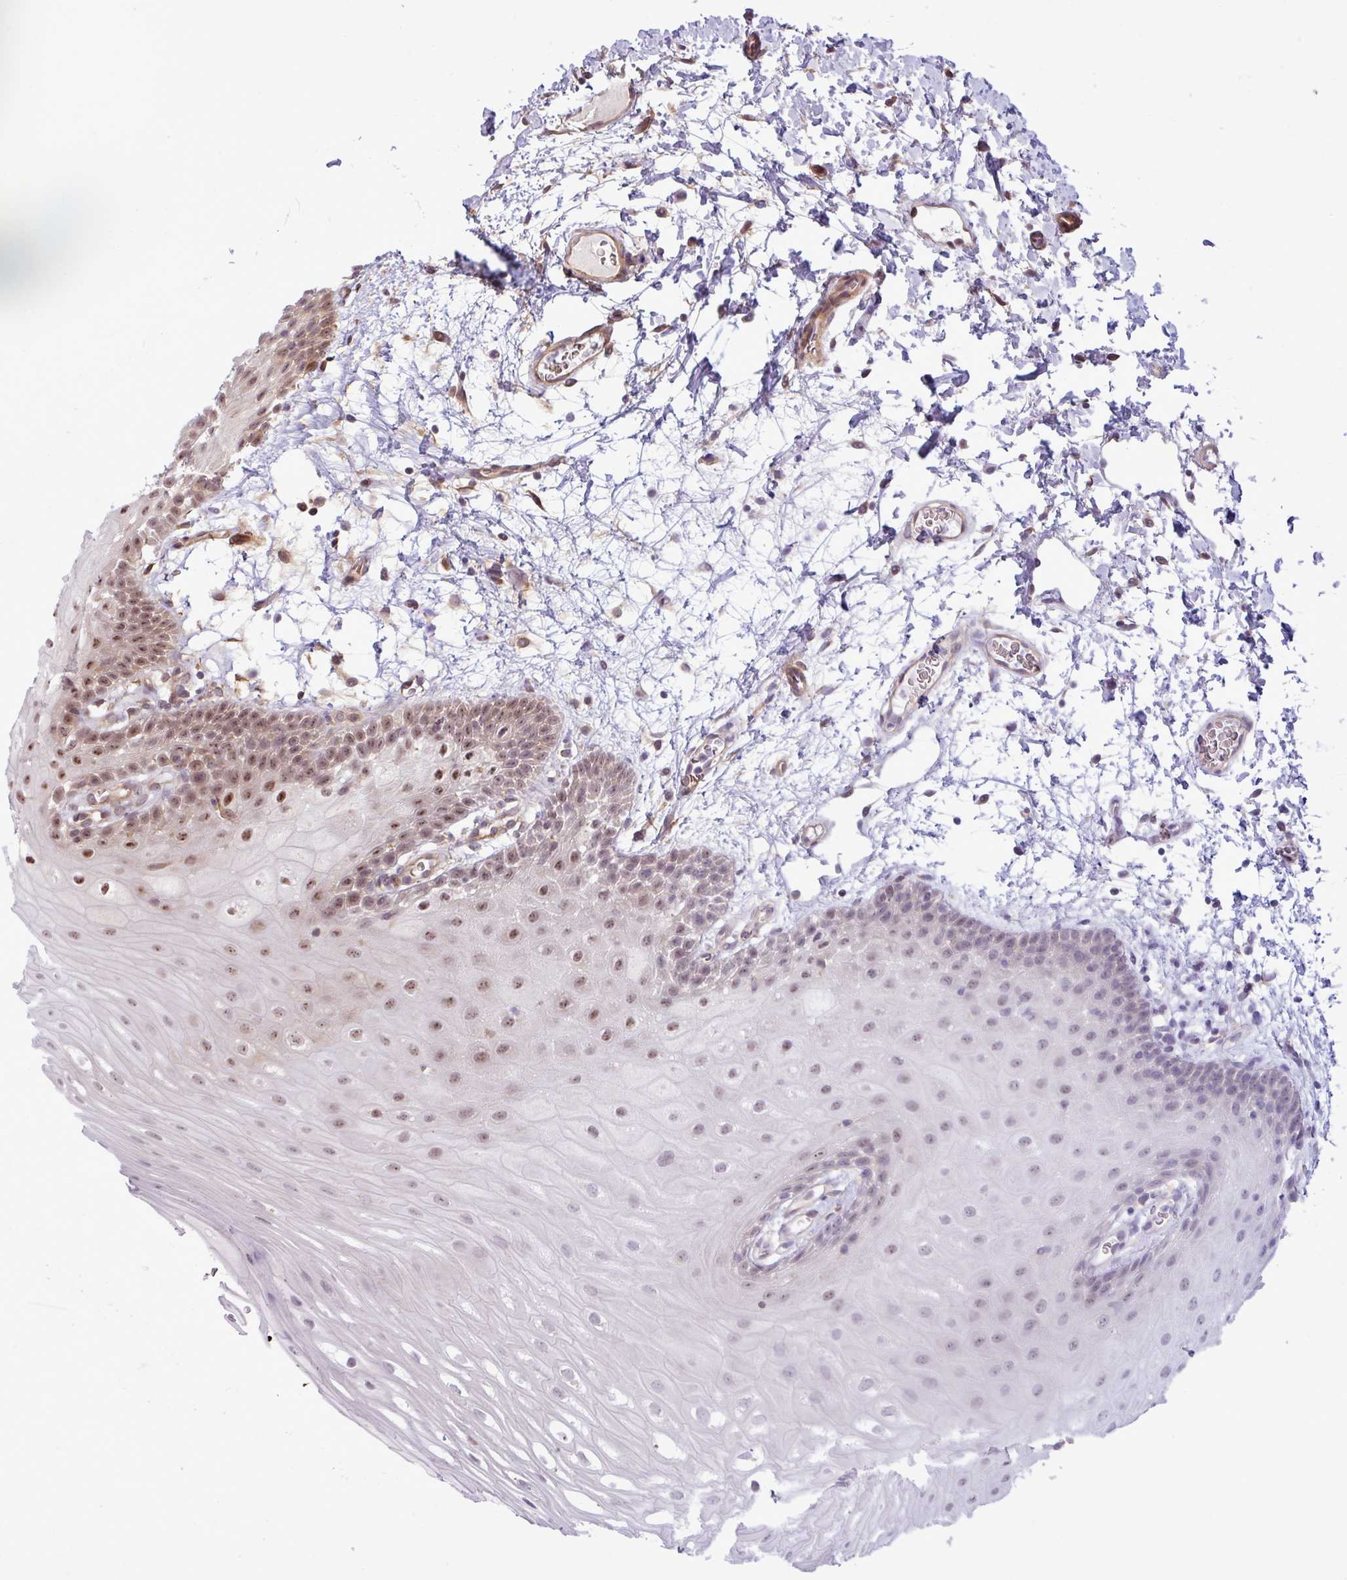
{"staining": {"intensity": "moderate", "quantity": "25%-75%", "location": "nuclear"}, "tissue": "oral mucosa", "cell_type": "Squamous epithelial cells", "image_type": "normal", "snomed": [{"axis": "morphology", "description": "Normal tissue, NOS"}, {"axis": "morphology", "description": "Squamous cell carcinoma, NOS"}, {"axis": "topography", "description": "Oral tissue"}, {"axis": "topography", "description": "Tounge, NOS"}, {"axis": "topography", "description": "Head-Neck"}], "caption": "This histopathology image exhibits benign oral mucosa stained with IHC to label a protein in brown. The nuclear of squamous epithelial cells show moderate positivity for the protein. Nuclei are counter-stained blue.", "gene": "C7orf50", "patient": {"sex": "male", "age": 76}}